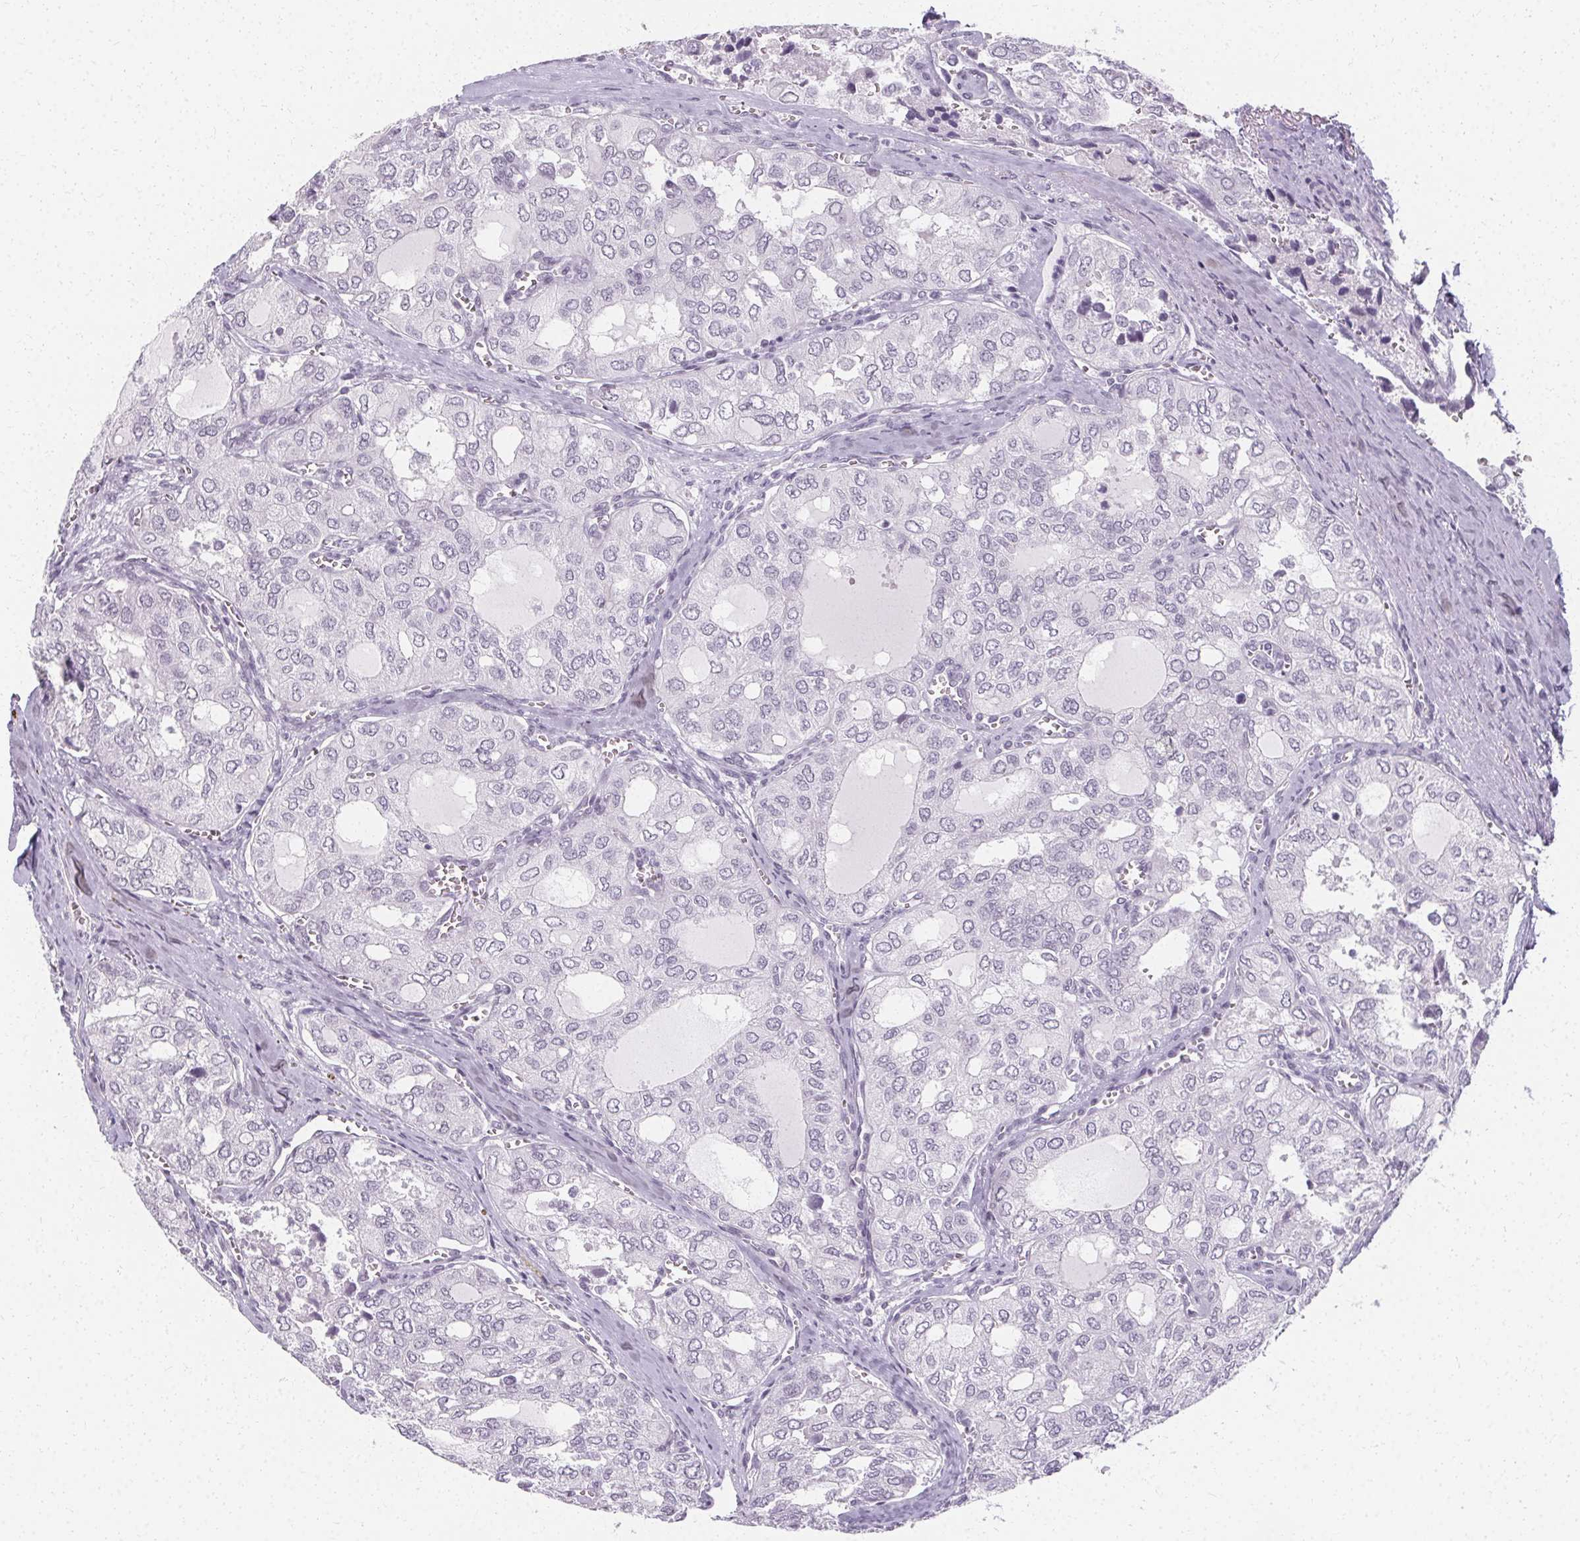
{"staining": {"intensity": "negative", "quantity": "none", "location": "none"}, "tissue": "thyroid cancer", "cell_type": "Tumor cells", "image_type": "cancer", "snomed": [{"axis": "morphology", "description": "Follicular adenoma carcinoma, NOS"}, {"axis": "topography", "description": "Thyroid gland"}], "caption": "High magnification brightfield microscopy of thyroid follicular adenoma carcinoma stained with DAB (3,3'-diaminobenzidine) (brown) and counterstained with hematoxylin (blue): tumor cells show no significant staining. The staining is performed using DAB brown chromogen with nuclei counter-stained in using hematoxylin.", "gene": "SYNPR", "patient": {"sex": "male", "age": 75}}